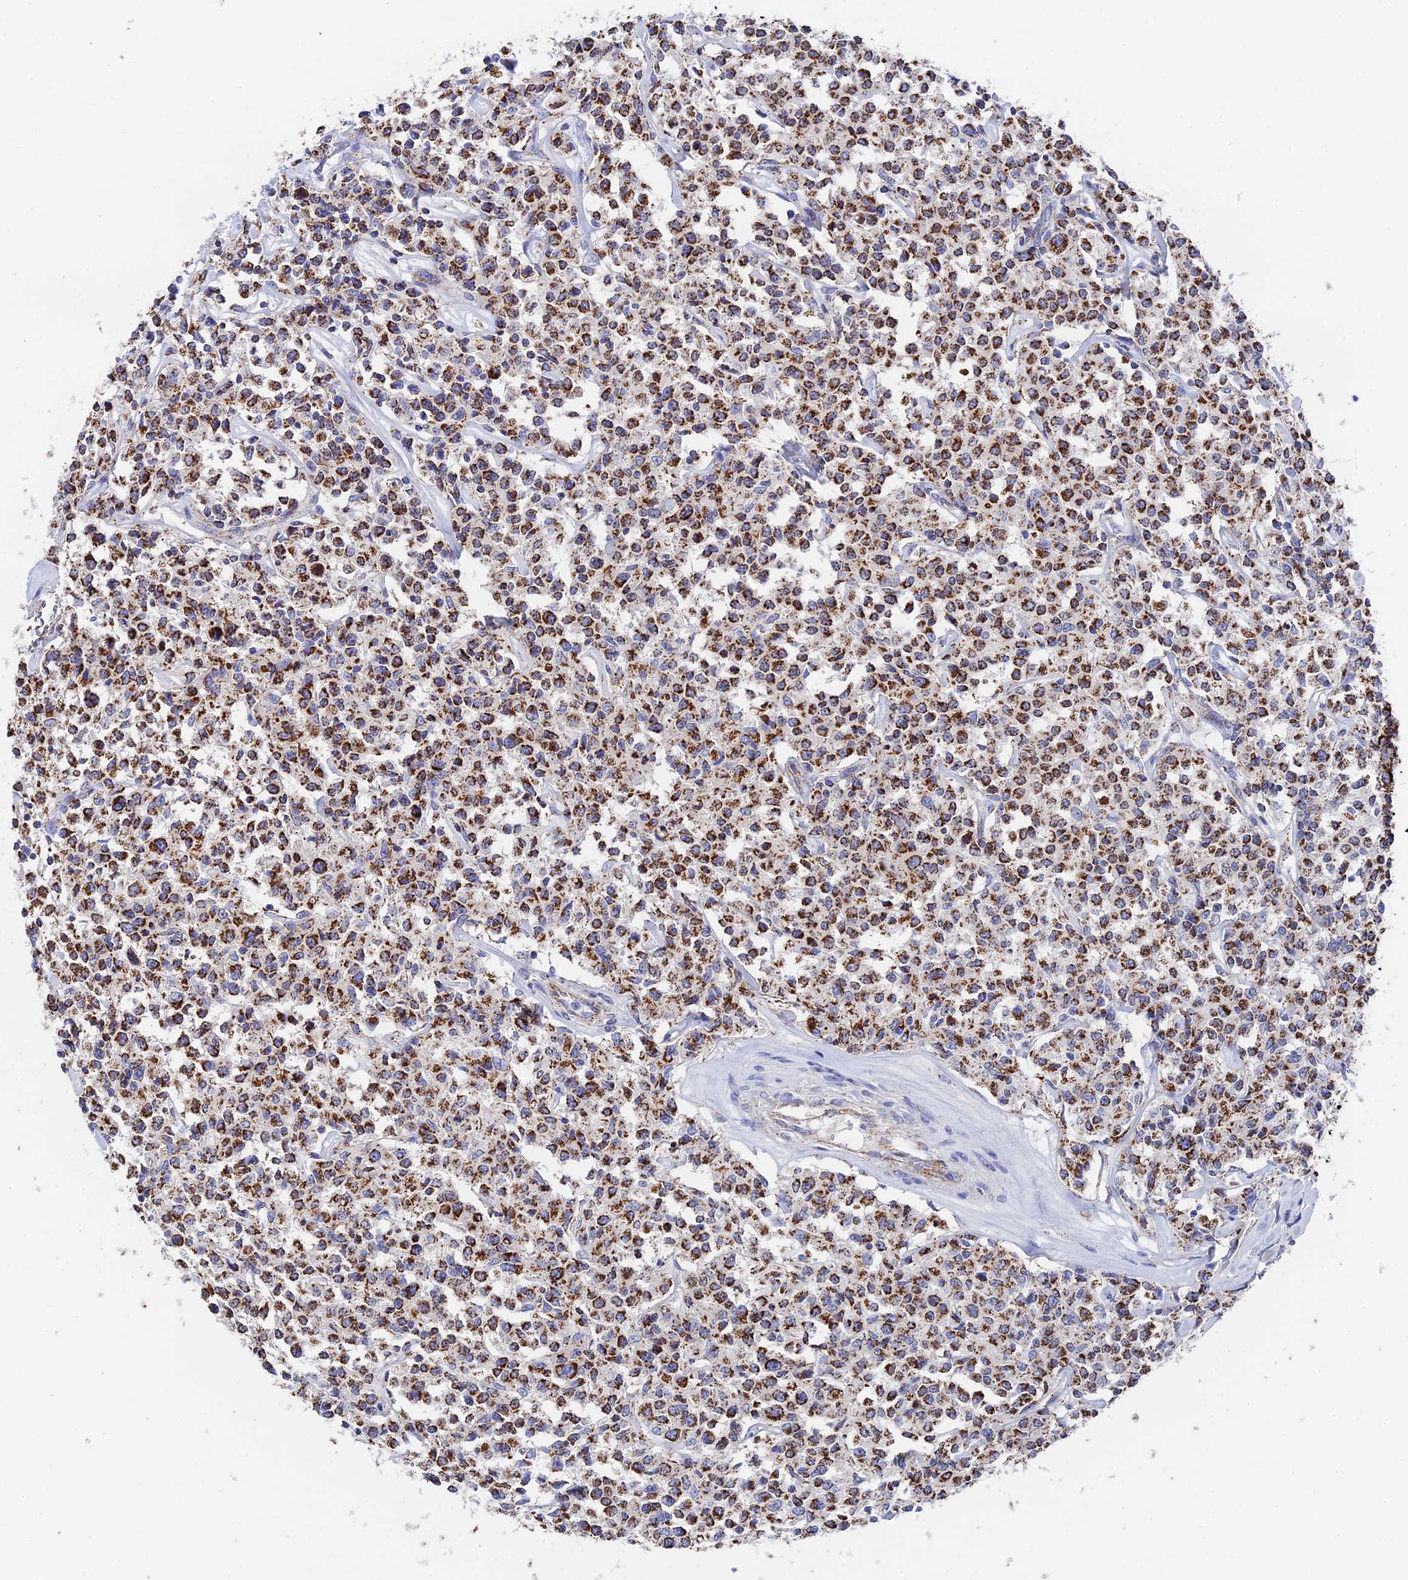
{"staining": {"intensity": "strong", "quantity": ">75%", "location": "cytoplasmic/membranous"}, "tissue": "lymphoma", "cell_type": "Tumor cells", "image_type": "cancer", "snomed": [{"axis": "morphology", "description": "Malignant lymphoma, non-Hodgkin's type, Low grade"}, {"axis": "topography", "description": "Small intestine"}], "caption": "A high-resolution image shows immunohistochemistry (IHC) staining of malignant lymphoma, non-Hodgkin's type (low-grade), which exhibits strong cytoplasmic/membranous staining in about >75% of tumor cells.", "gene": "HAUS8", "patient": {"sex": "female", "age": 59}}